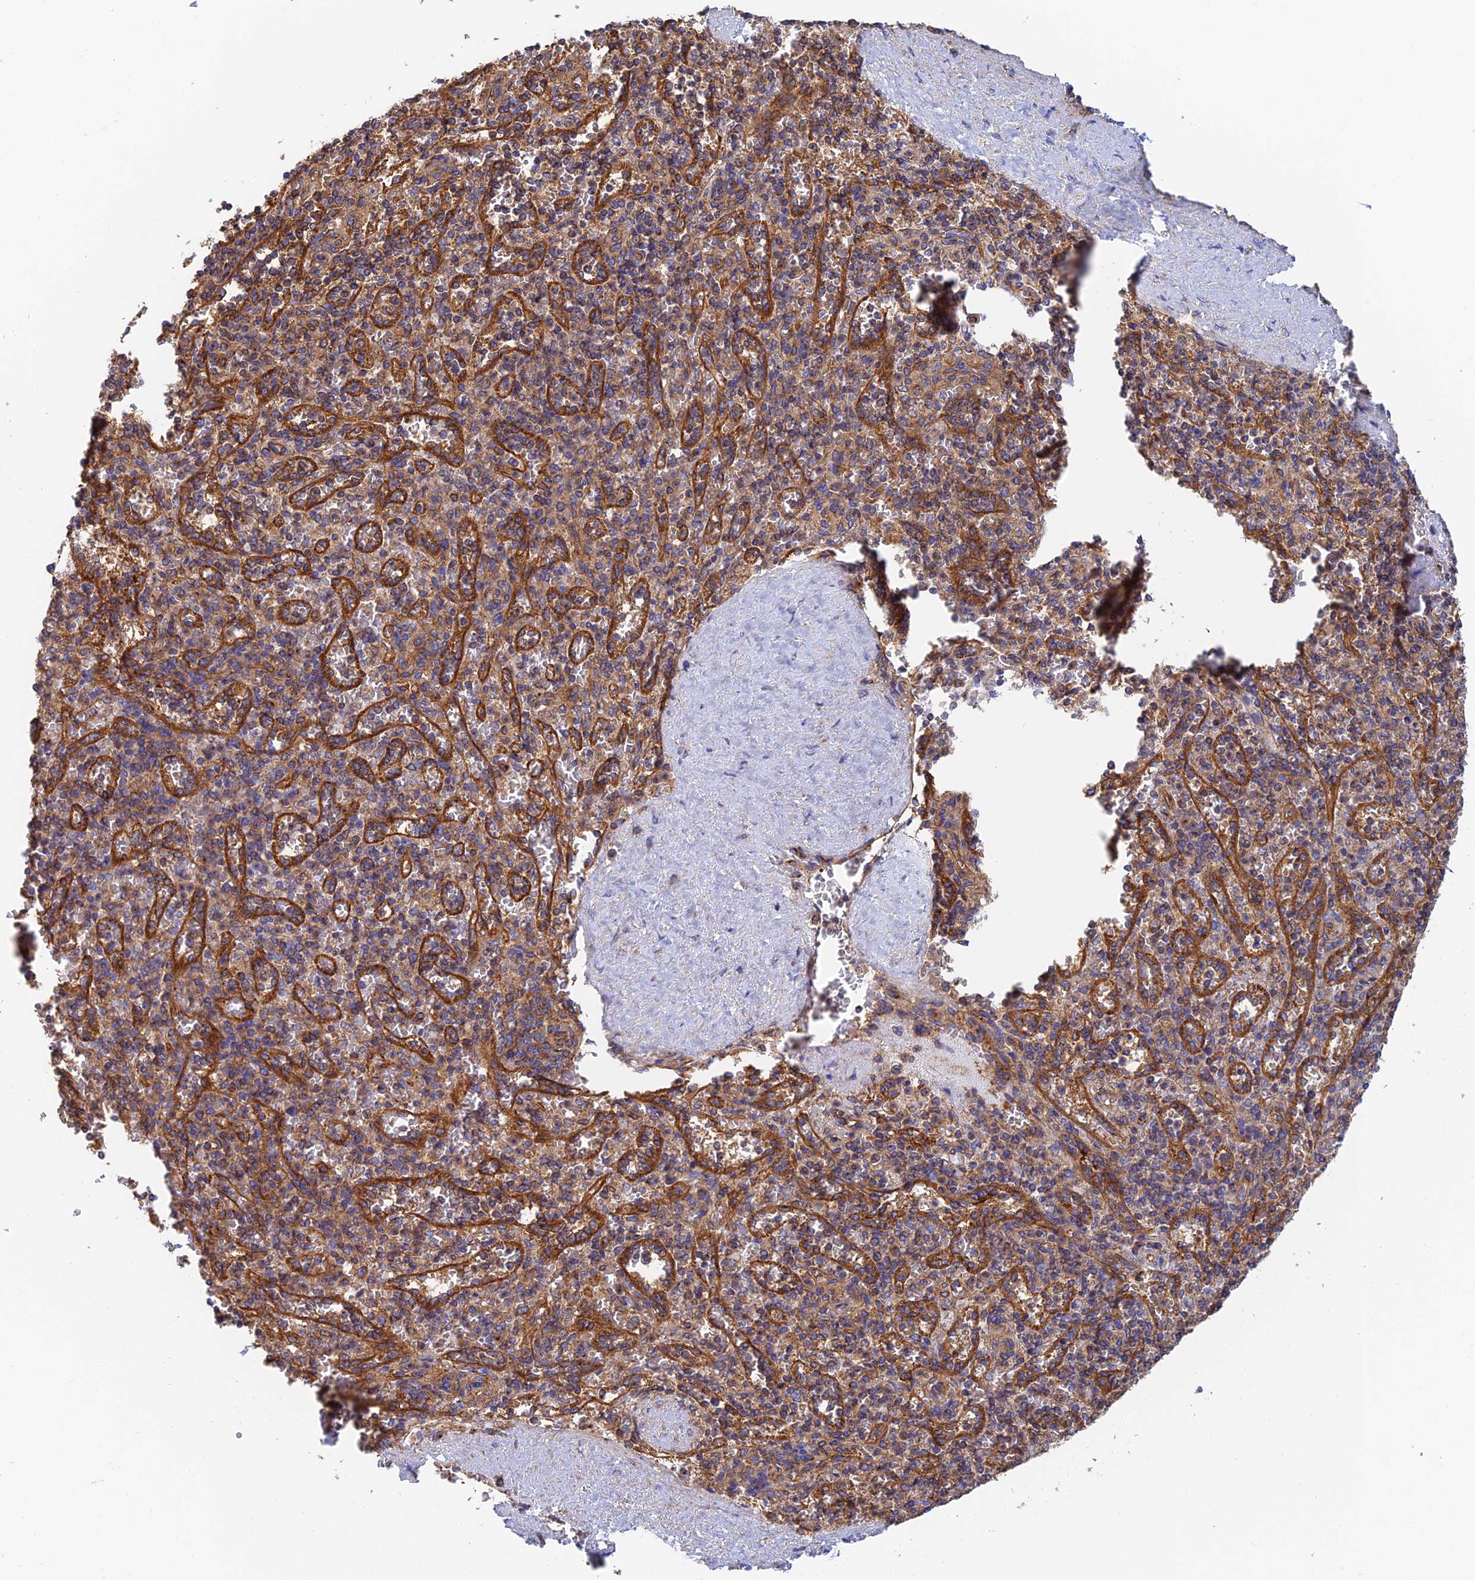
{"staining": {"intensity": "moderate", "quantity": "25%-75%", "location": "cytoplasmic/membranous"}, "tissue": "spleen", "cell_type": "Cells in red pulp", "image_type": "normal", "snomed": [{"axis": "morphology", "description": "Normal tissue, NOS"}, {"axis": "topography", "description": "Spleen"}], "caption": "Spleen stained with a brown dye demonstrates moderate cytoplasmic/membranous positive expression in approximately 25%-75% of cells in red pulp.", "gene": "DCTN2", "patient": {"sex": "male", "age": 82}}